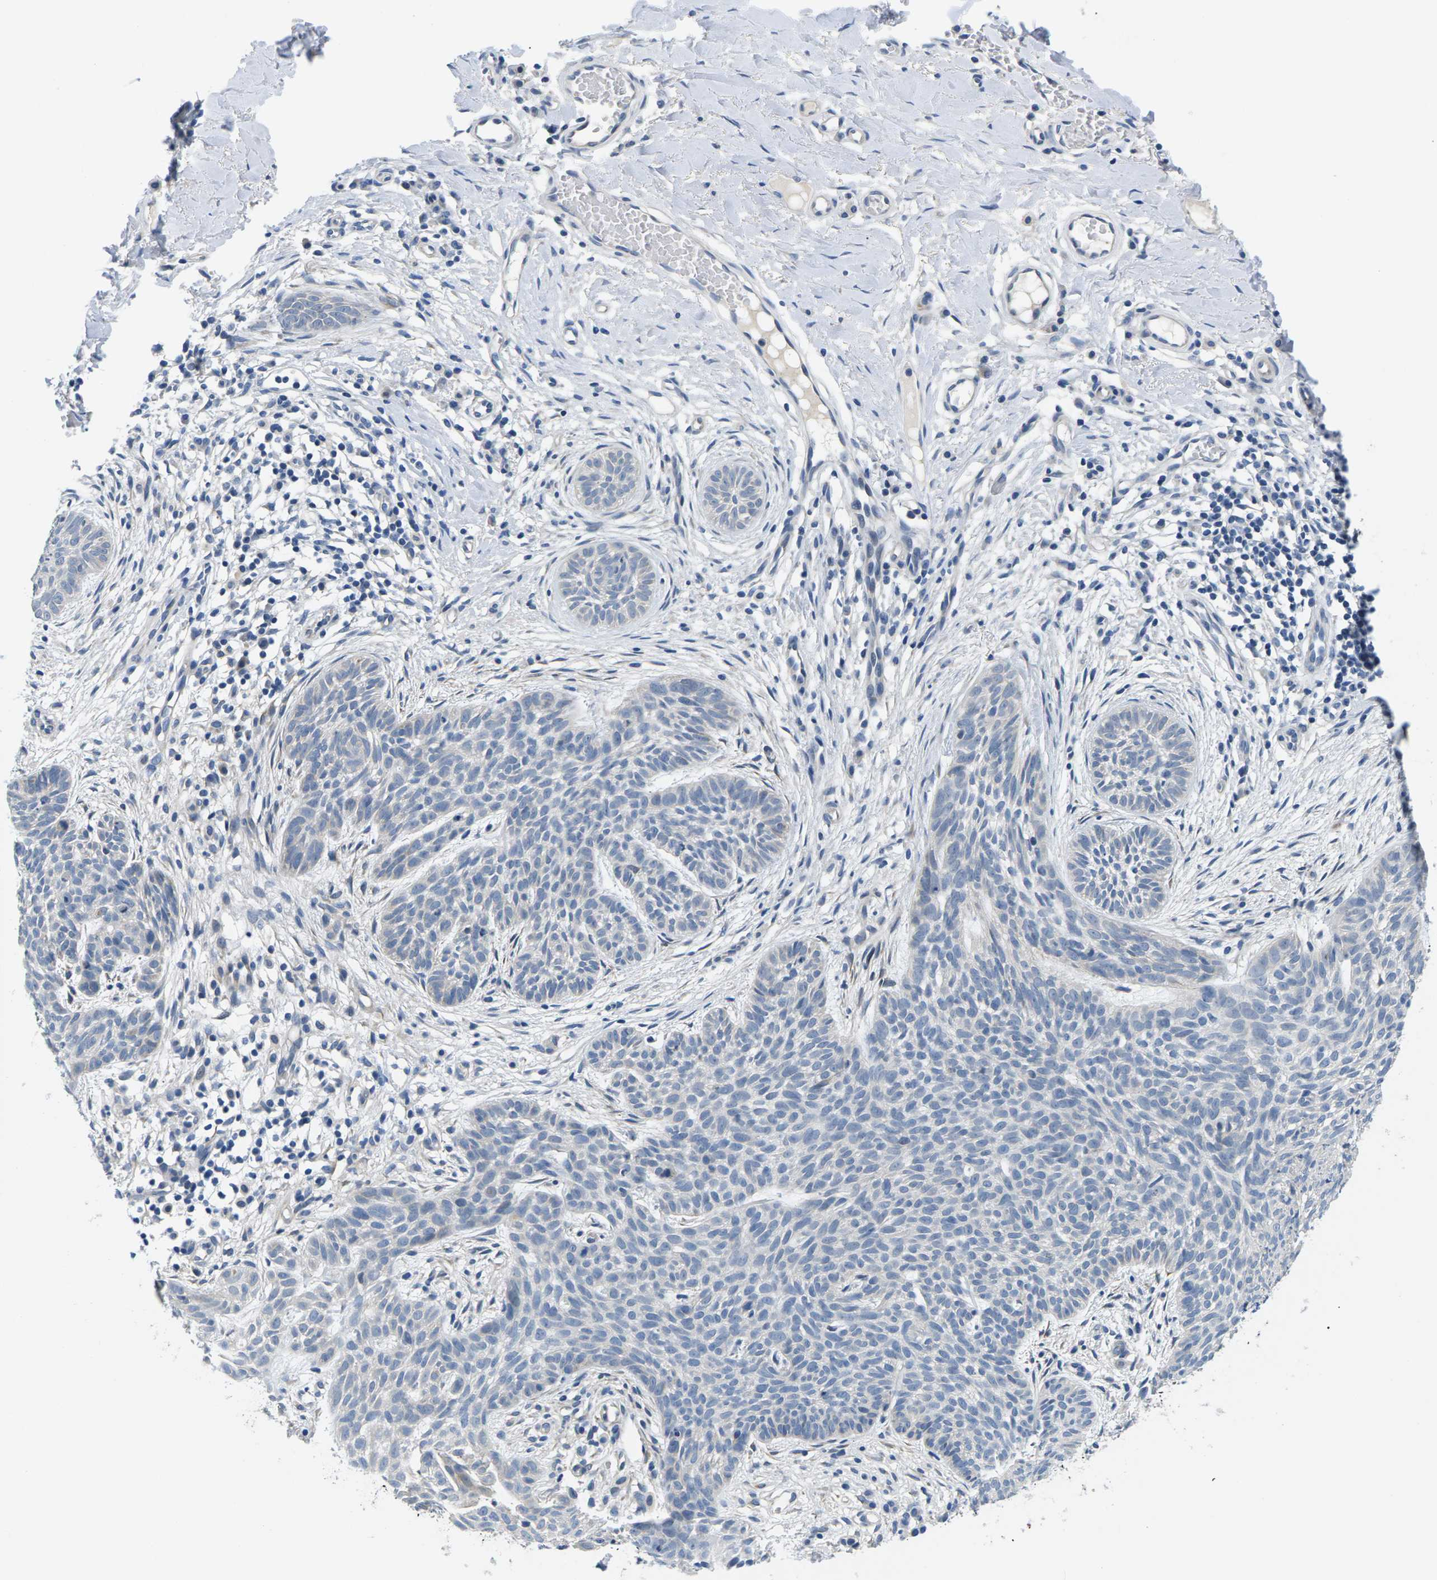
{"staining": {"intensity": "negative", "quantity": "none", "location": "none"}, "tissue": "skin cancer", "cell_type": "Tumor cells", "image_type": "cancer", "snomed": [{"axis": "morphology", "description": "Basal cell carcinoma"}, {"axis": "topography", "description": "Skin"}], "caption": "Protein analysis of skin basal cell carcinoma exhibits no significant staining in tumor cells. (DAB (3,3'-diaminobenzidine) immunohistochemistry (IHC) visualized using brightfield microscopy, high magnification).", "gene": "TSPAN2", "patient": {"sex": "female", "age": 59}}